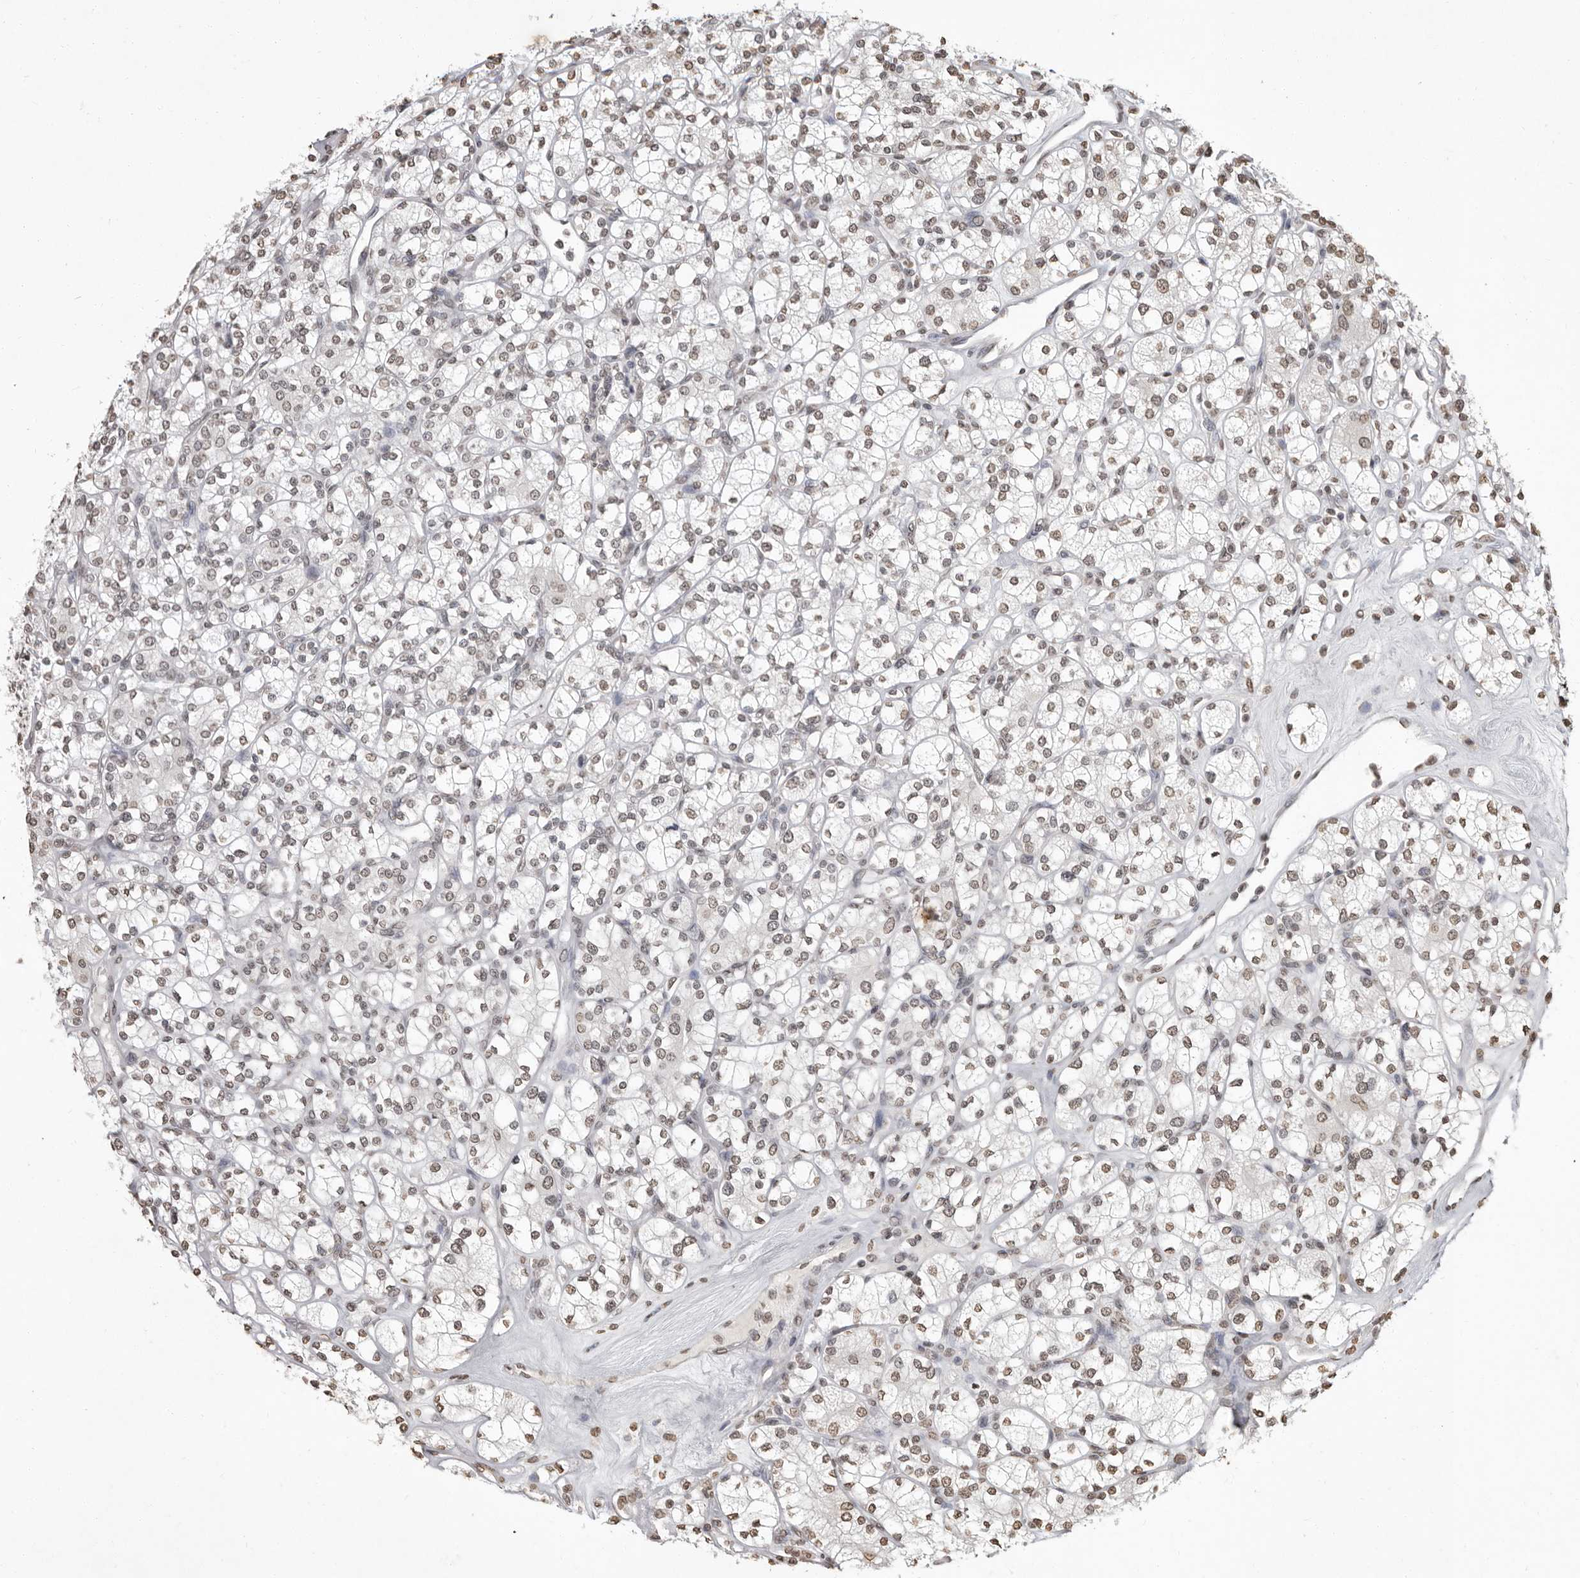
{"staining": {"intensity": "weak", "quantity": "25%-75%", "location": "nuclear"}, "tissue": "renal cancer", "cell_type": "Tumor cells", "image_type": "cancer", "snomed": [{"axis": "morphology", "description": "Adenocarcinoma, NOS"}, {"axis": "topography", "description": "Kidney"}], "caption": "Renal cancer (adenocarcinoma) was stained to show a protein in brown. There is low levels of weak nuclear expression in approximately 25%-75% of tumor cells. (DAB IHC, brown staining for protein, blue staining for nuclei).", "gene": "WDR45", "patient": {"sex": "male", "age": 77}}